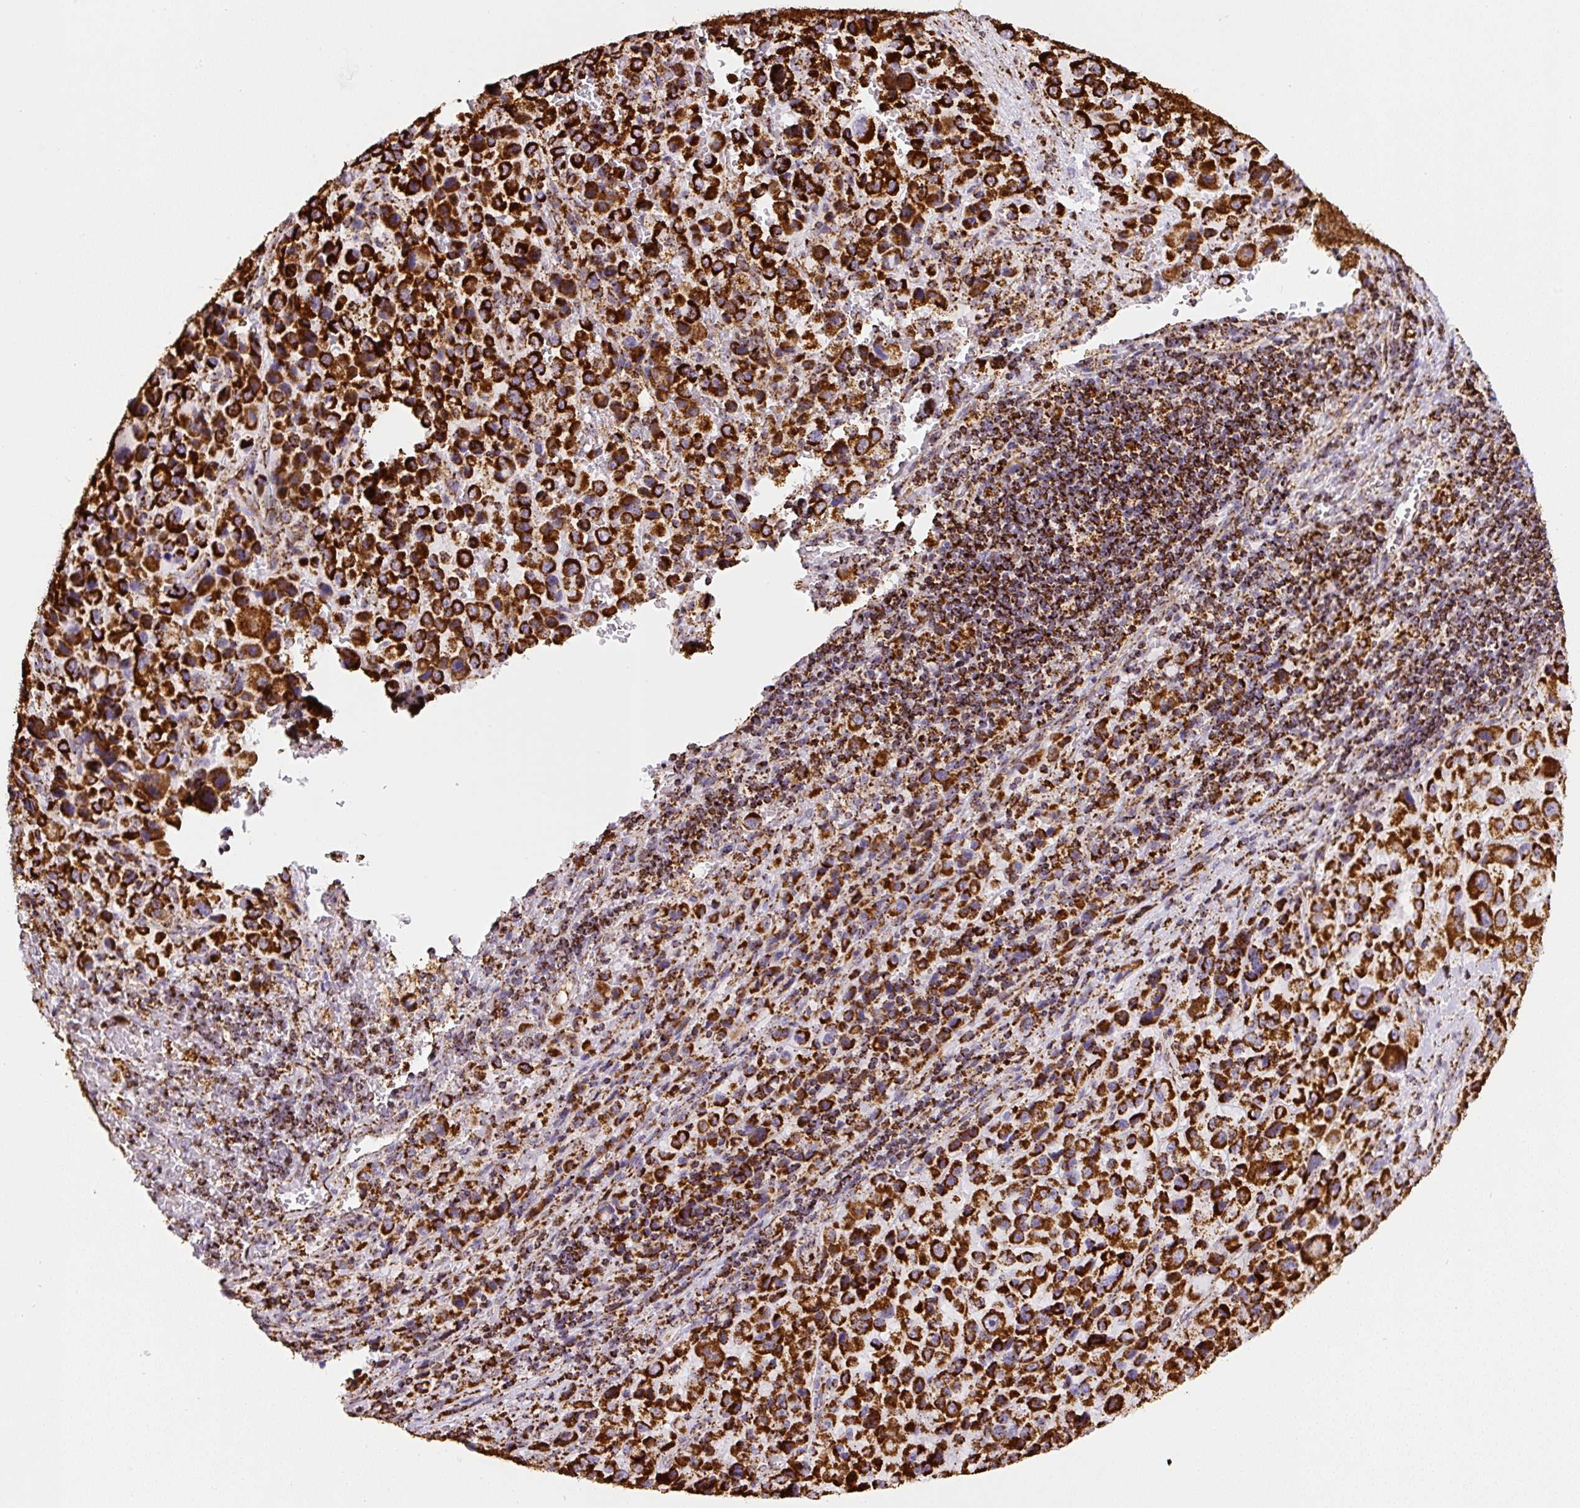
{"staining": {"intensity": "strong", "quantity": ">75%", "location": "cytoplasmic/membranous"}, "tissue": "melanoma", "cell_type": "Tumor cells", "image_type": "cancer", "snomed": [{"axis": "morphology", "description": "Malignant melanoma, Metastatic site"}, {"axis": "topography", "description": "Lymph node"}], "caption": "Tumor cells demonstrate high levels of strong cytoplasmic/membranous expression in about >75% of cells in malignant melanoma (metastatic site). The staining was performed using DAB to visualize the protein expression in brown, while the nuclei were stained in blue with hematoxylin (Magnification: 20x).", "gene": "ATP5F1A", "patient": {"sex": "female", "age": 65}}